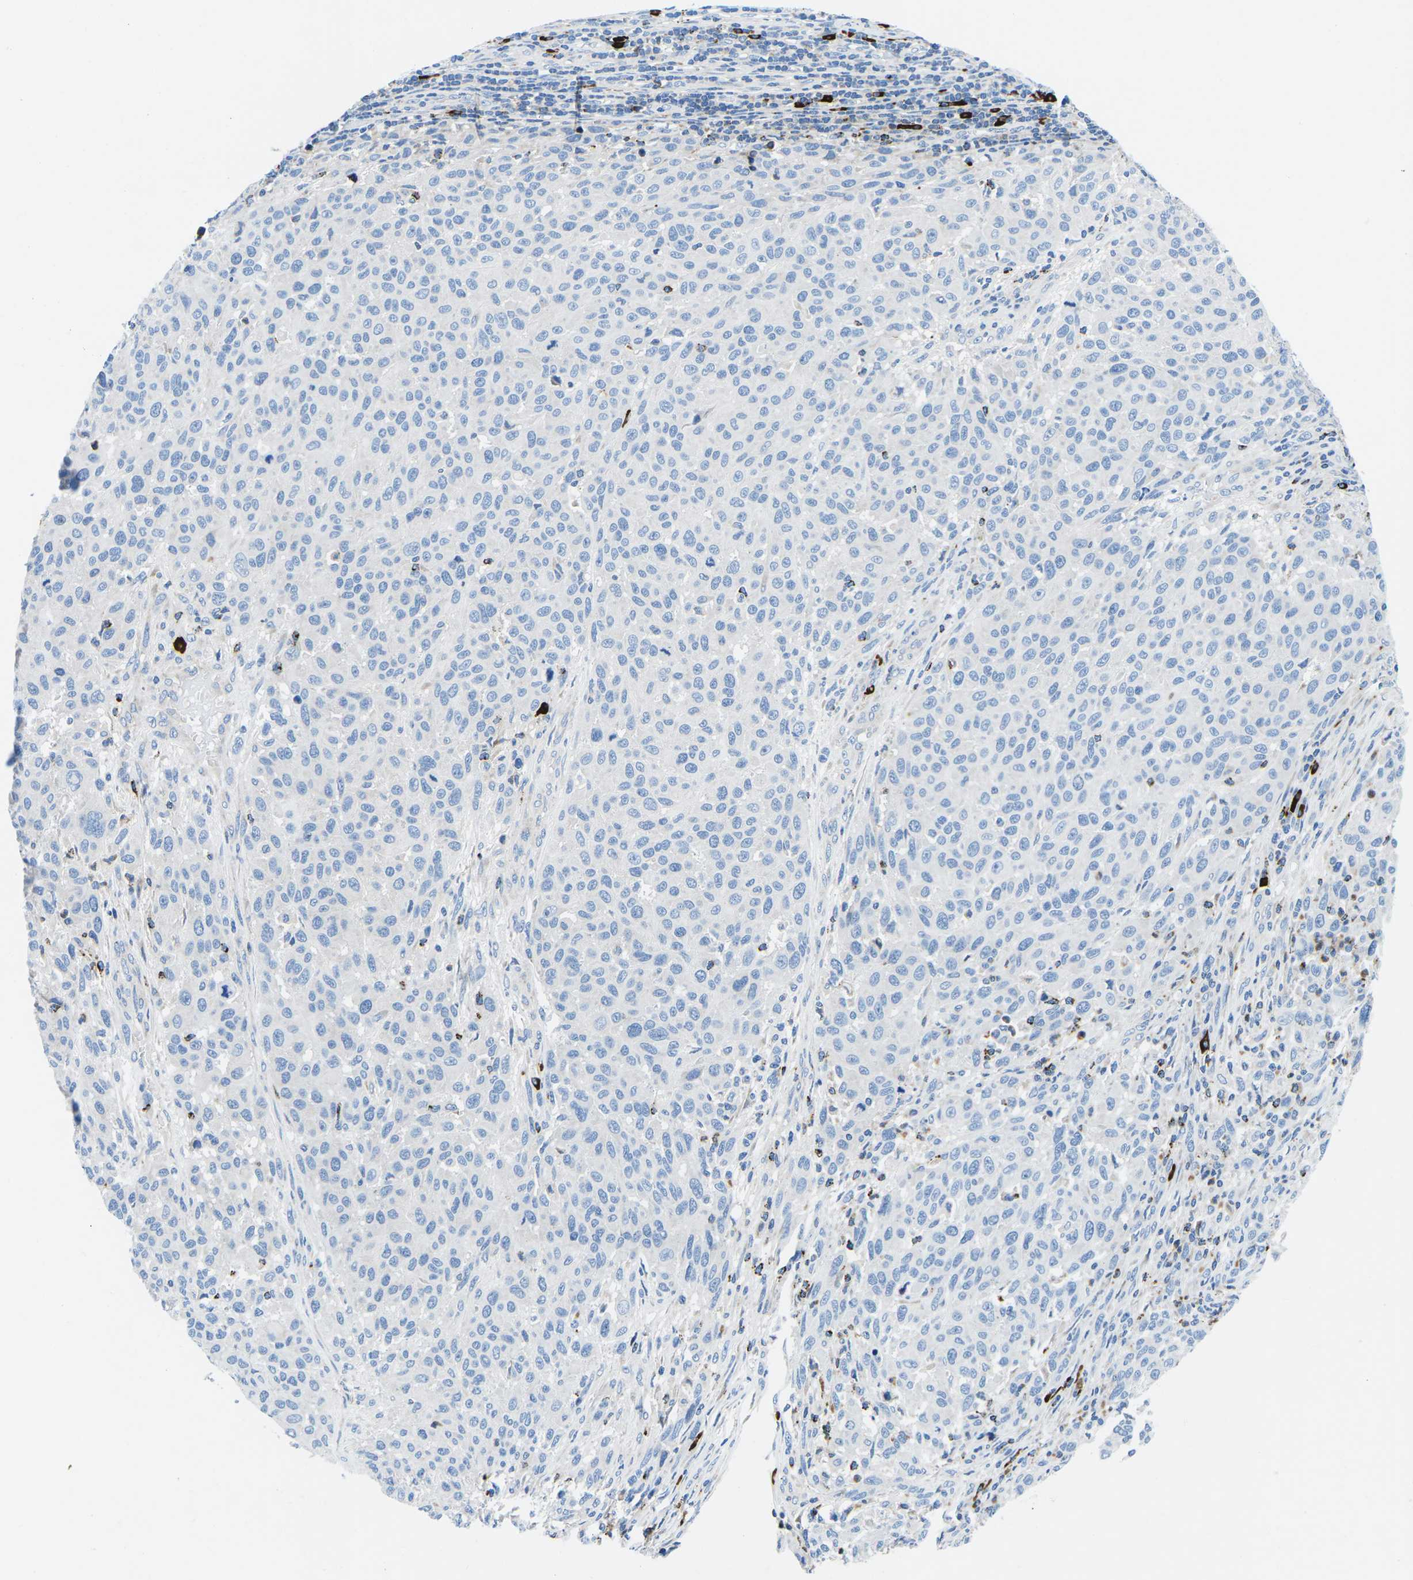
{"staining": {"intensity": "negative", "quantity": "none", "location": "none"}, "tissue": "melanoma", "cell_type": "Tumor cells", "image_type": "cancer", "snomed": [{"axis": "morphology", "description": "Malignant melanoma, Metastatic site"}, {"axis": "topography", "description": "Lymph node"}], "caption": "This is an IHC image of human malignant melanoma (metastatic site). There is no expression in tumor cells.", "gene": "MC4R", "patient": {"sex": "male", "age": 61}}